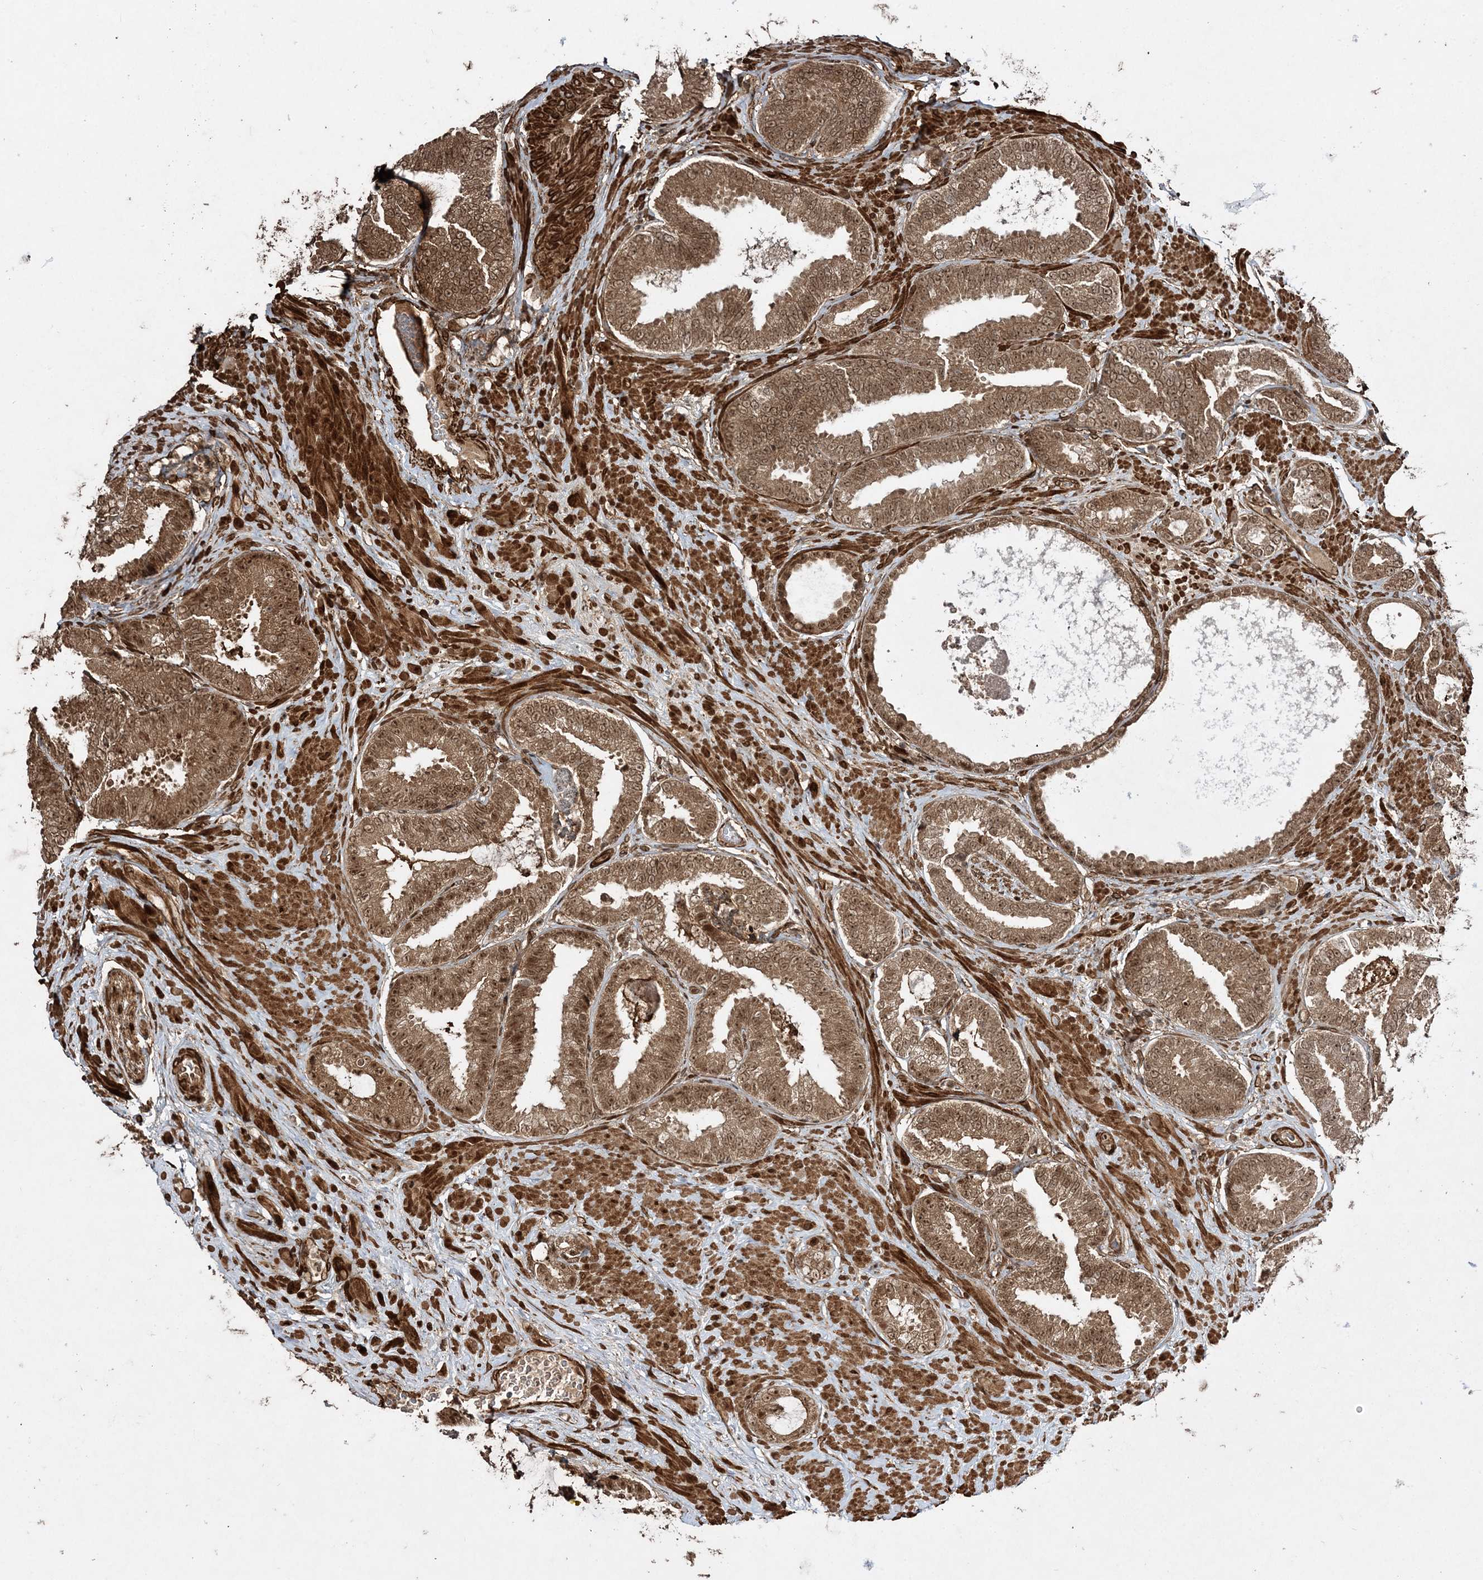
{"staining": {"intensity": "moderate", "quantity": ">75%", "location": "cytoplasmic/membranous,nuclear"}, "tissue": "prostate cancer", "cell_type": "Tumor cells", "image_type": "cancer", "snomed": [{"axis": "morphology", "description": "Normal tissue, NOS"}, {"axis": "morphology", "description": "Adenocarcinoma, Low grade"}, {"axis": "topography", "description": "Prostate"}, {"axis": "topography", "description": "Peripheral nerve tissue"}], "caption": "IHC of prostate adenocarcinoma (low-grade) exhibits medium levels of moderate cytoplasmic/membranous and nuclear positivity in about >75% of tumor cells. (IHC, brightfield microscopy, high magnification).", "gene": "ETAA1", "patient": {"sex": "male", "age": 71}}